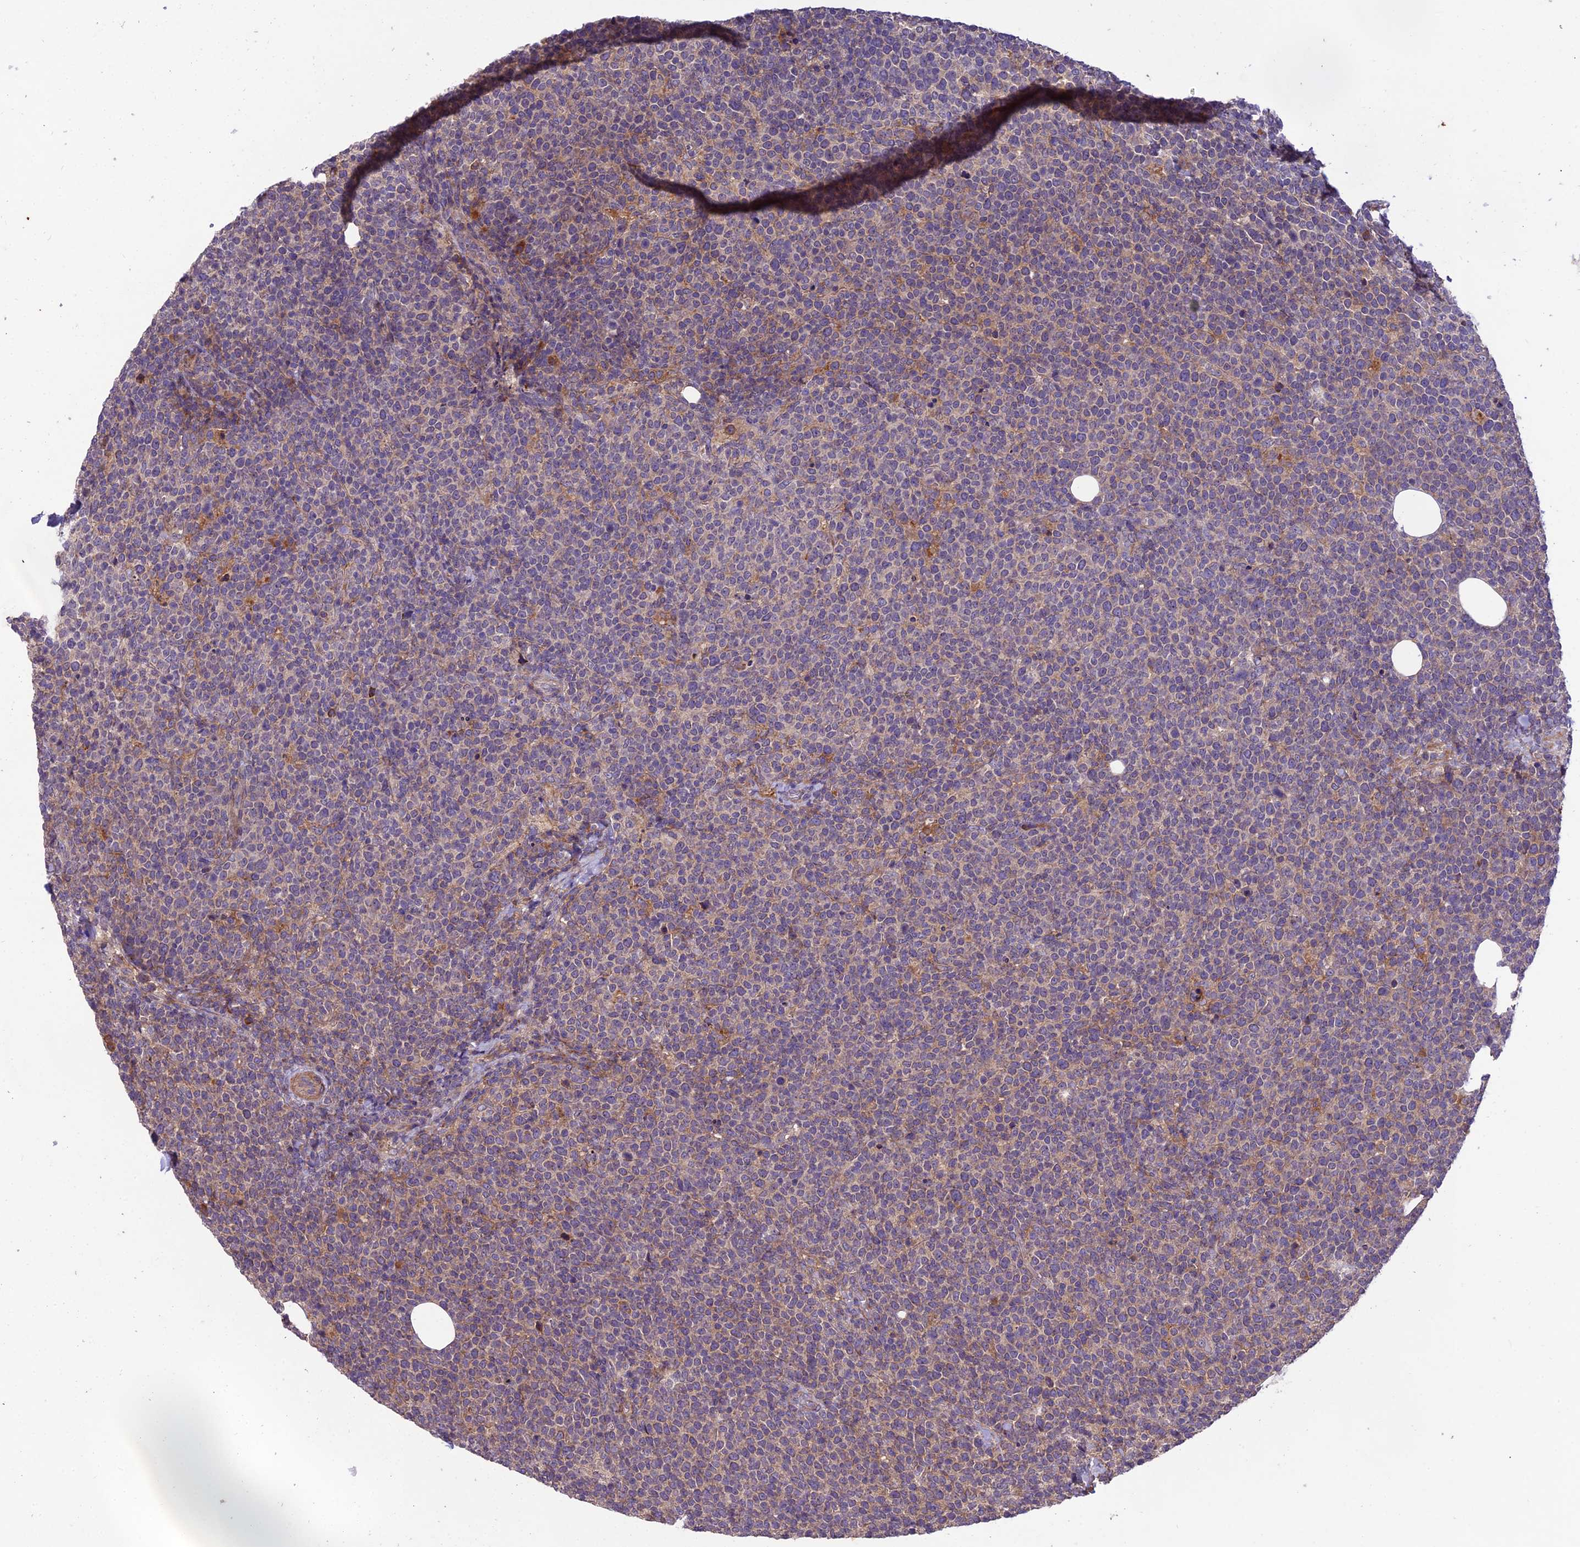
{"staining": {"intensity": "weak", "quantity": "25%-75%", "location": "cytoplasmic/membranous"}, "tissue": "lymphoma", "cell_type": "Tumor cells", "image_type": "cancer", "snomed": [{"axis": "morphology", "description": "Malignant lymphoma, non-Hodgkin's type, High grade"}, {"axis": "topography", "description": "Lymph node"}], "caption": "This is a micrograph of immunohistochemistry (IHC) staining of malignant lymphoma, non-Hodgkin's type (high-grade), which shows weak staining in the cytoplasmic/membranous of tumor cells.", "gene": "CENPL", "patient": {"sex": "male", "age": 61}}